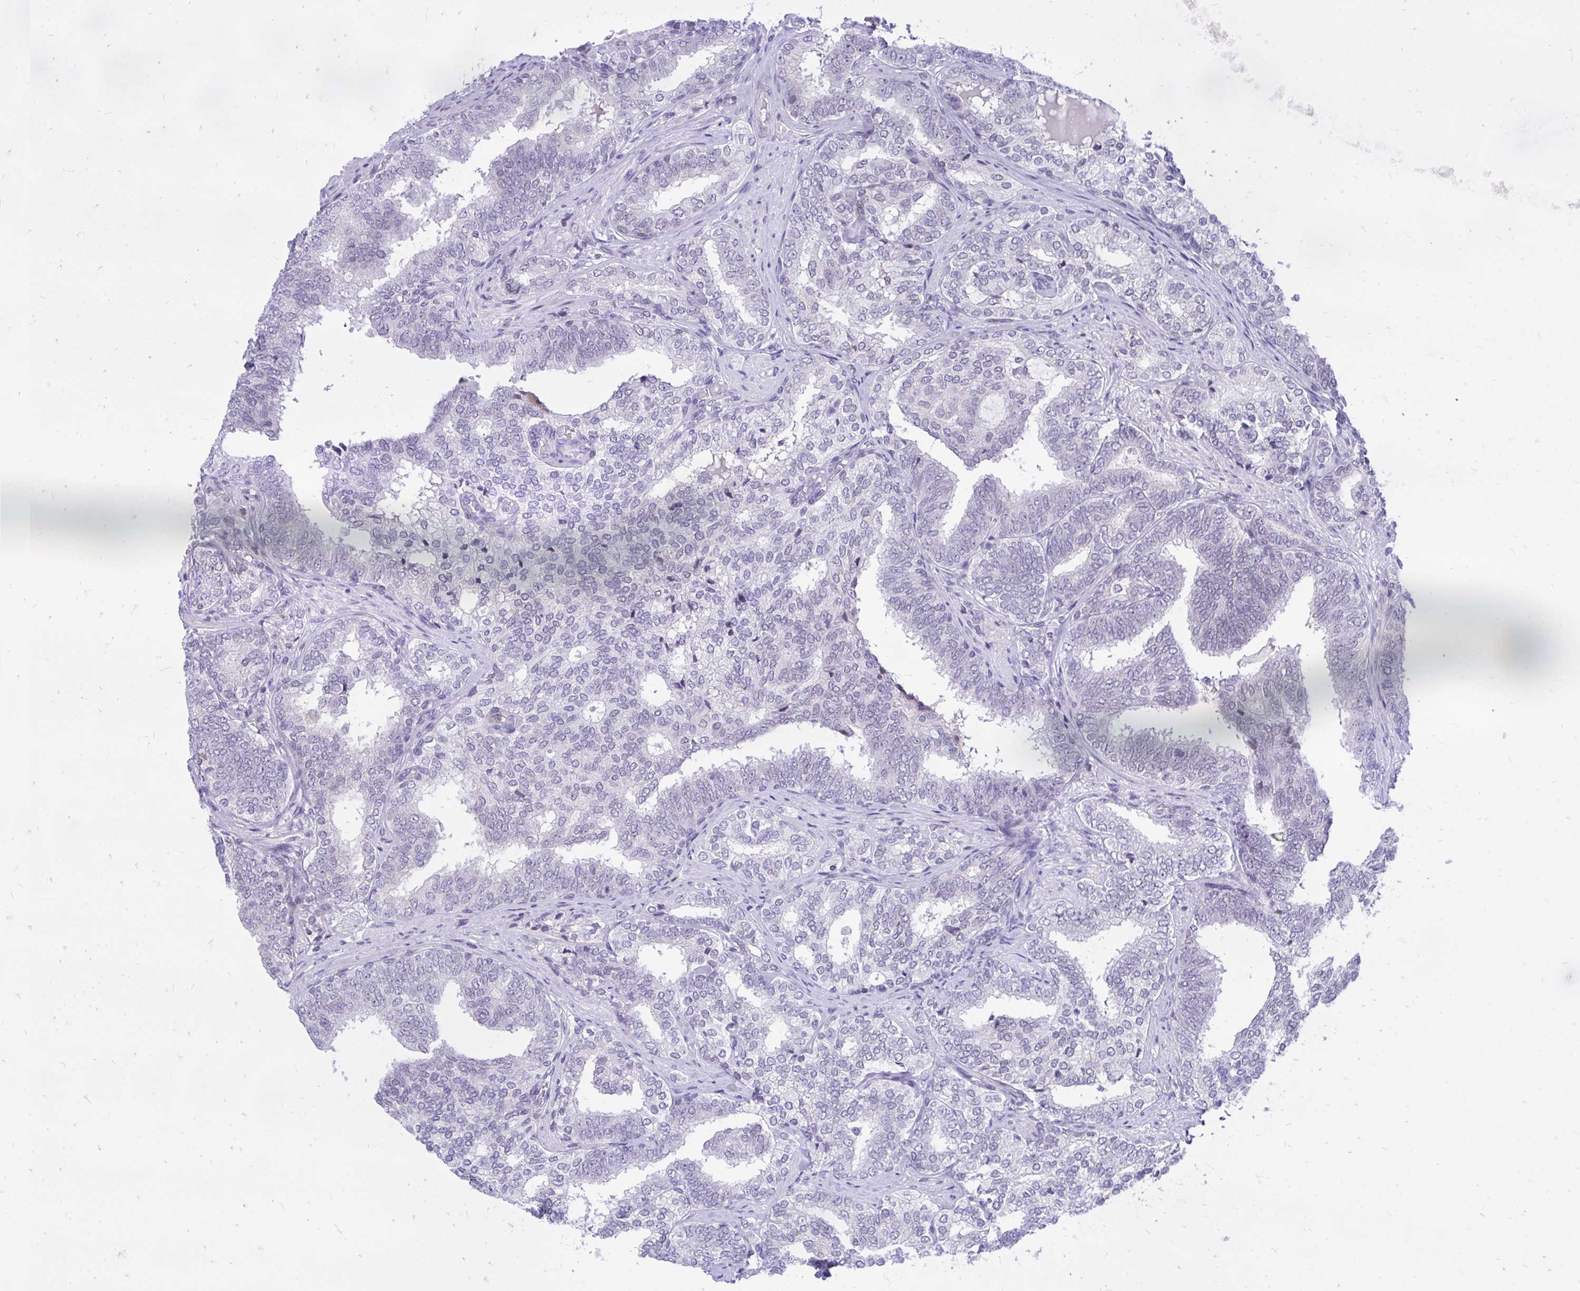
{"staining": {"intensity": "negative", "quantity": "none", "location": "none"}, "tissue": "prostate cancer", "cell_type": "Tumor cells", "image_type": "cancer", "snomed": [{"axis": "morphology", "description": "Adenocarcinoma, High grade"}, {"axis": "topography", "description": "Prostate"}], "caption": "Tumor cells are negative for brown protein staining in adenocarcinoma (high-grade) (prostate).", "gene": "CXCL8", "patient": {"sex": "male", "age": 72}}